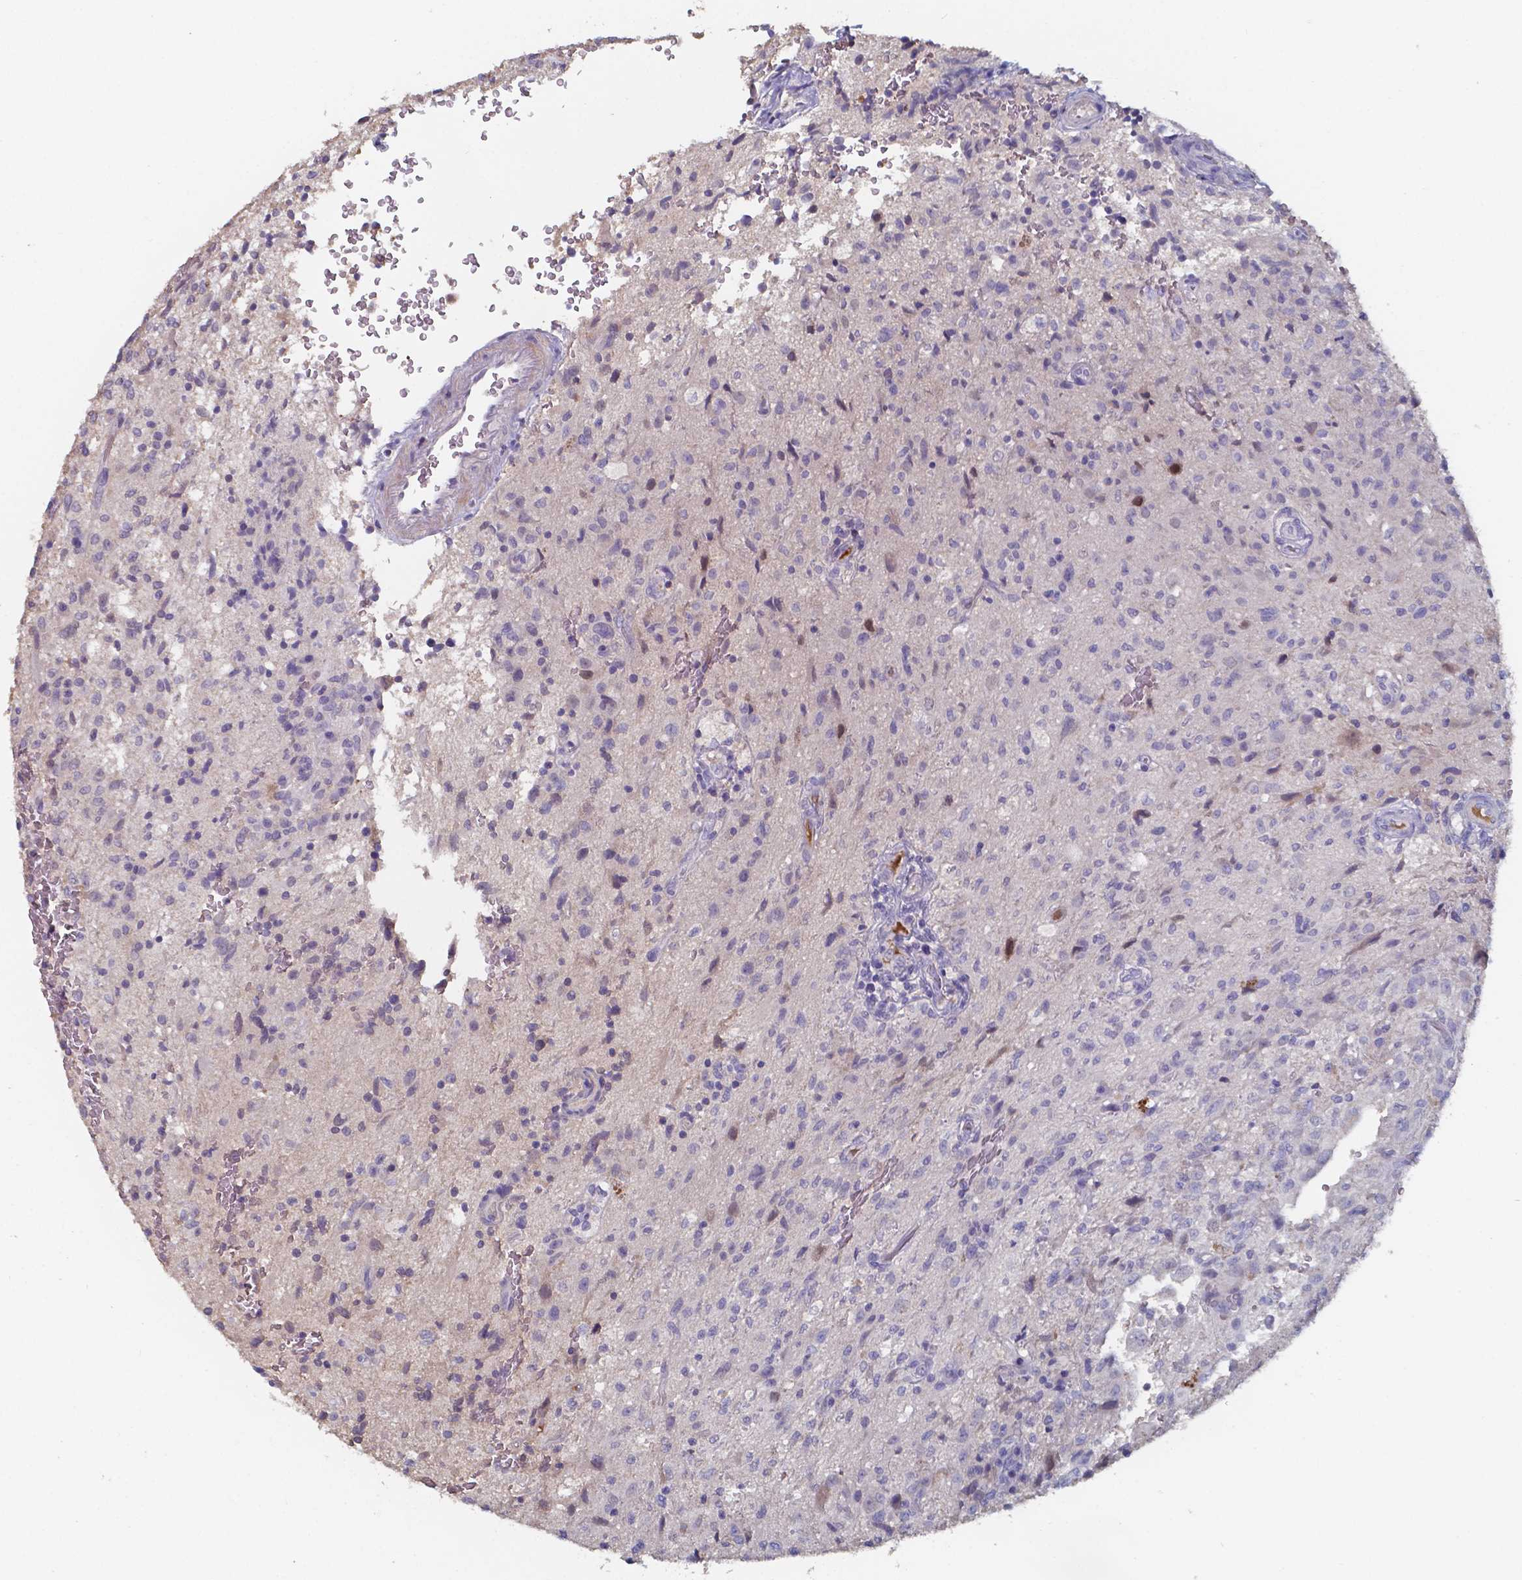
{"staining": {"intensity": "negative", "quantity": "none", "location": "none"}, "tissue": "glioma", "cell_type": "Tumor cells", "image_type": "cancer", "snomed": [{"axis": "morphology", "description": "Glioma, malignant, High grade"}, {"axis": "topography", "description": "Brain"}], "caption": "Tumor cells are negative for protein expression in human glioma.", "gene": "BTBD17", "patient": {"sex": "male", "age": 68}}